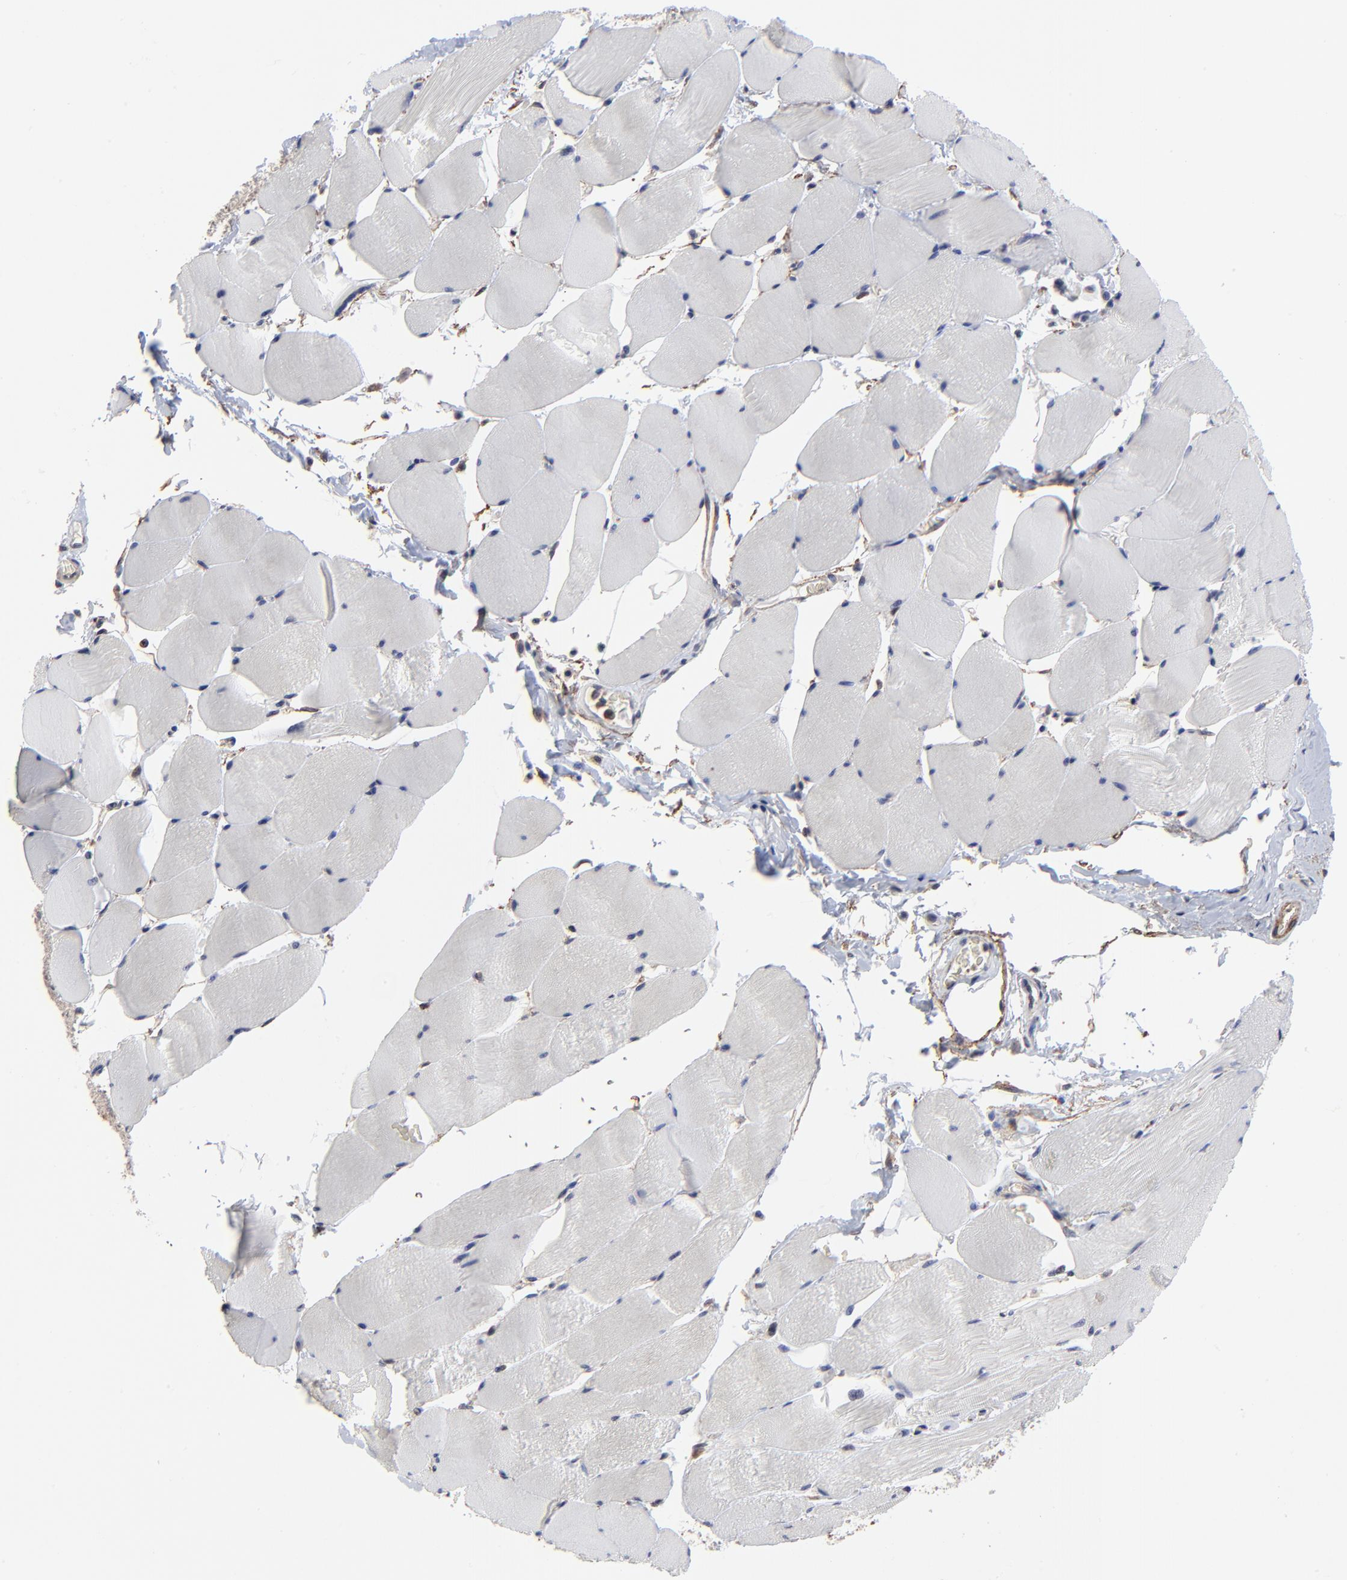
{"staining": {"intensity": "negative", "quantity": "none", "location": "none"}, "tissue": "skeletal muscle", "cell_type": "Myocytes", "image_type": "normal", "snomed": [{"axis": "morphology", "description": "Normal tissue, NOS"}, {"axis": "topography", "description": "Skeletal muscle"}], "caption": "This micrograph is of benign skeletal muscle stained with IHC to label a protein in brown with the nuclei are counter-stained blue. There is no staining in myocytes. (Stains: DAB (3,3'-diaminobenzidine) IHC with hematoxylin counter stain, Microscopy: brightfield microscopy at high magnification).", "gene": "ELP2", "patient": {"sex": "male", "age": 62}}